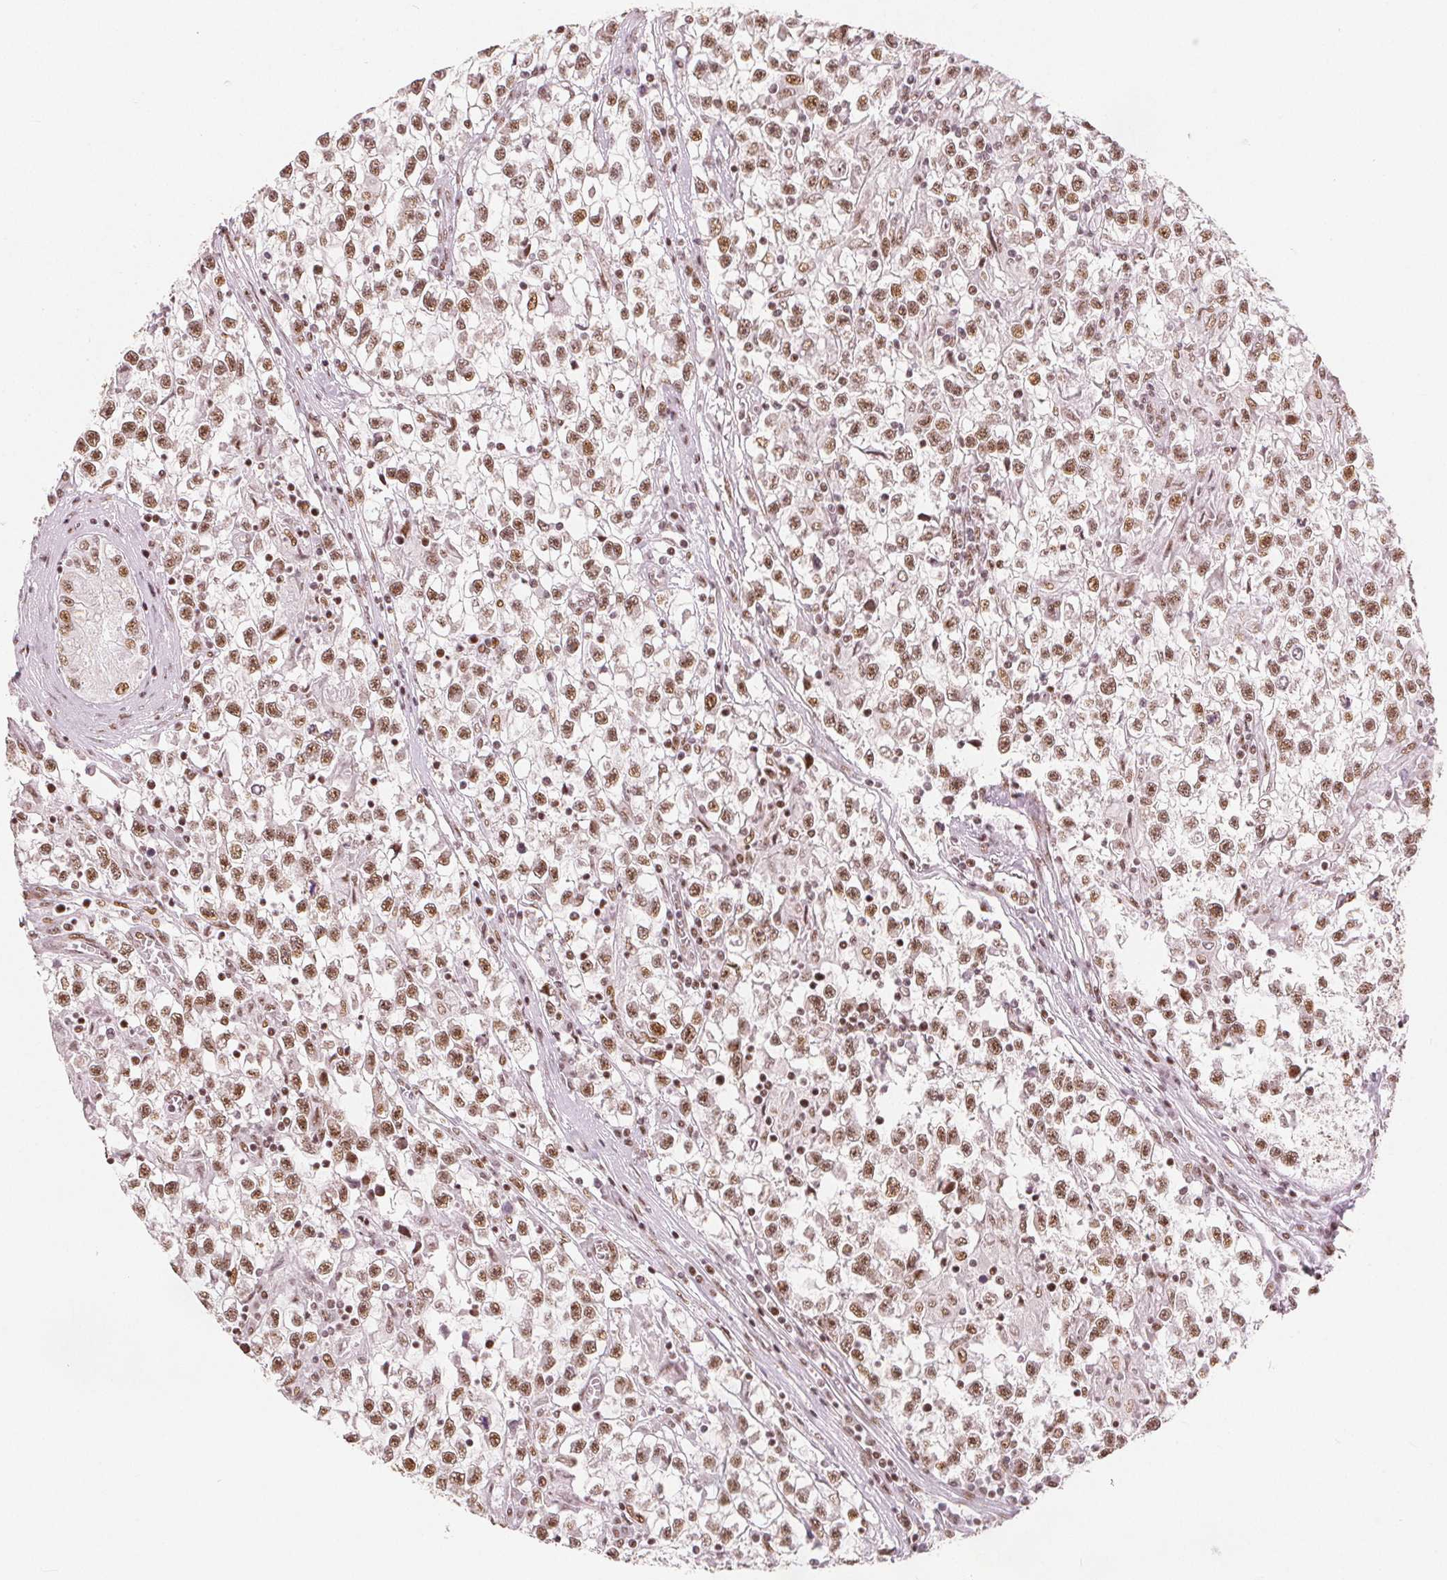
{"staining": {"intensity": "moderate", "quantity": ">75%", "location": "nuclear"}, "tissue": "testis cancer", "cell_type": "Tumor cells", "image_type": "cancer", "snomed": [{"axis": "morphology", "description": "Seminoma, NOS"}, {"axis": "topography", "description": "Testis"}], "caption": "Immunohistochemistry (DAB (3,3'-diaminobenzidine)) staining of human testis seminoma shows moderate nuclear protein expression in about >75% of tumor cells. The protein is stained brown, and the nuclei are stained in blue (DAB IHC with brightfield microscopy, high magnification).", "gene": "ZNF703", "patient": {"sex": "male", "age": 31}}